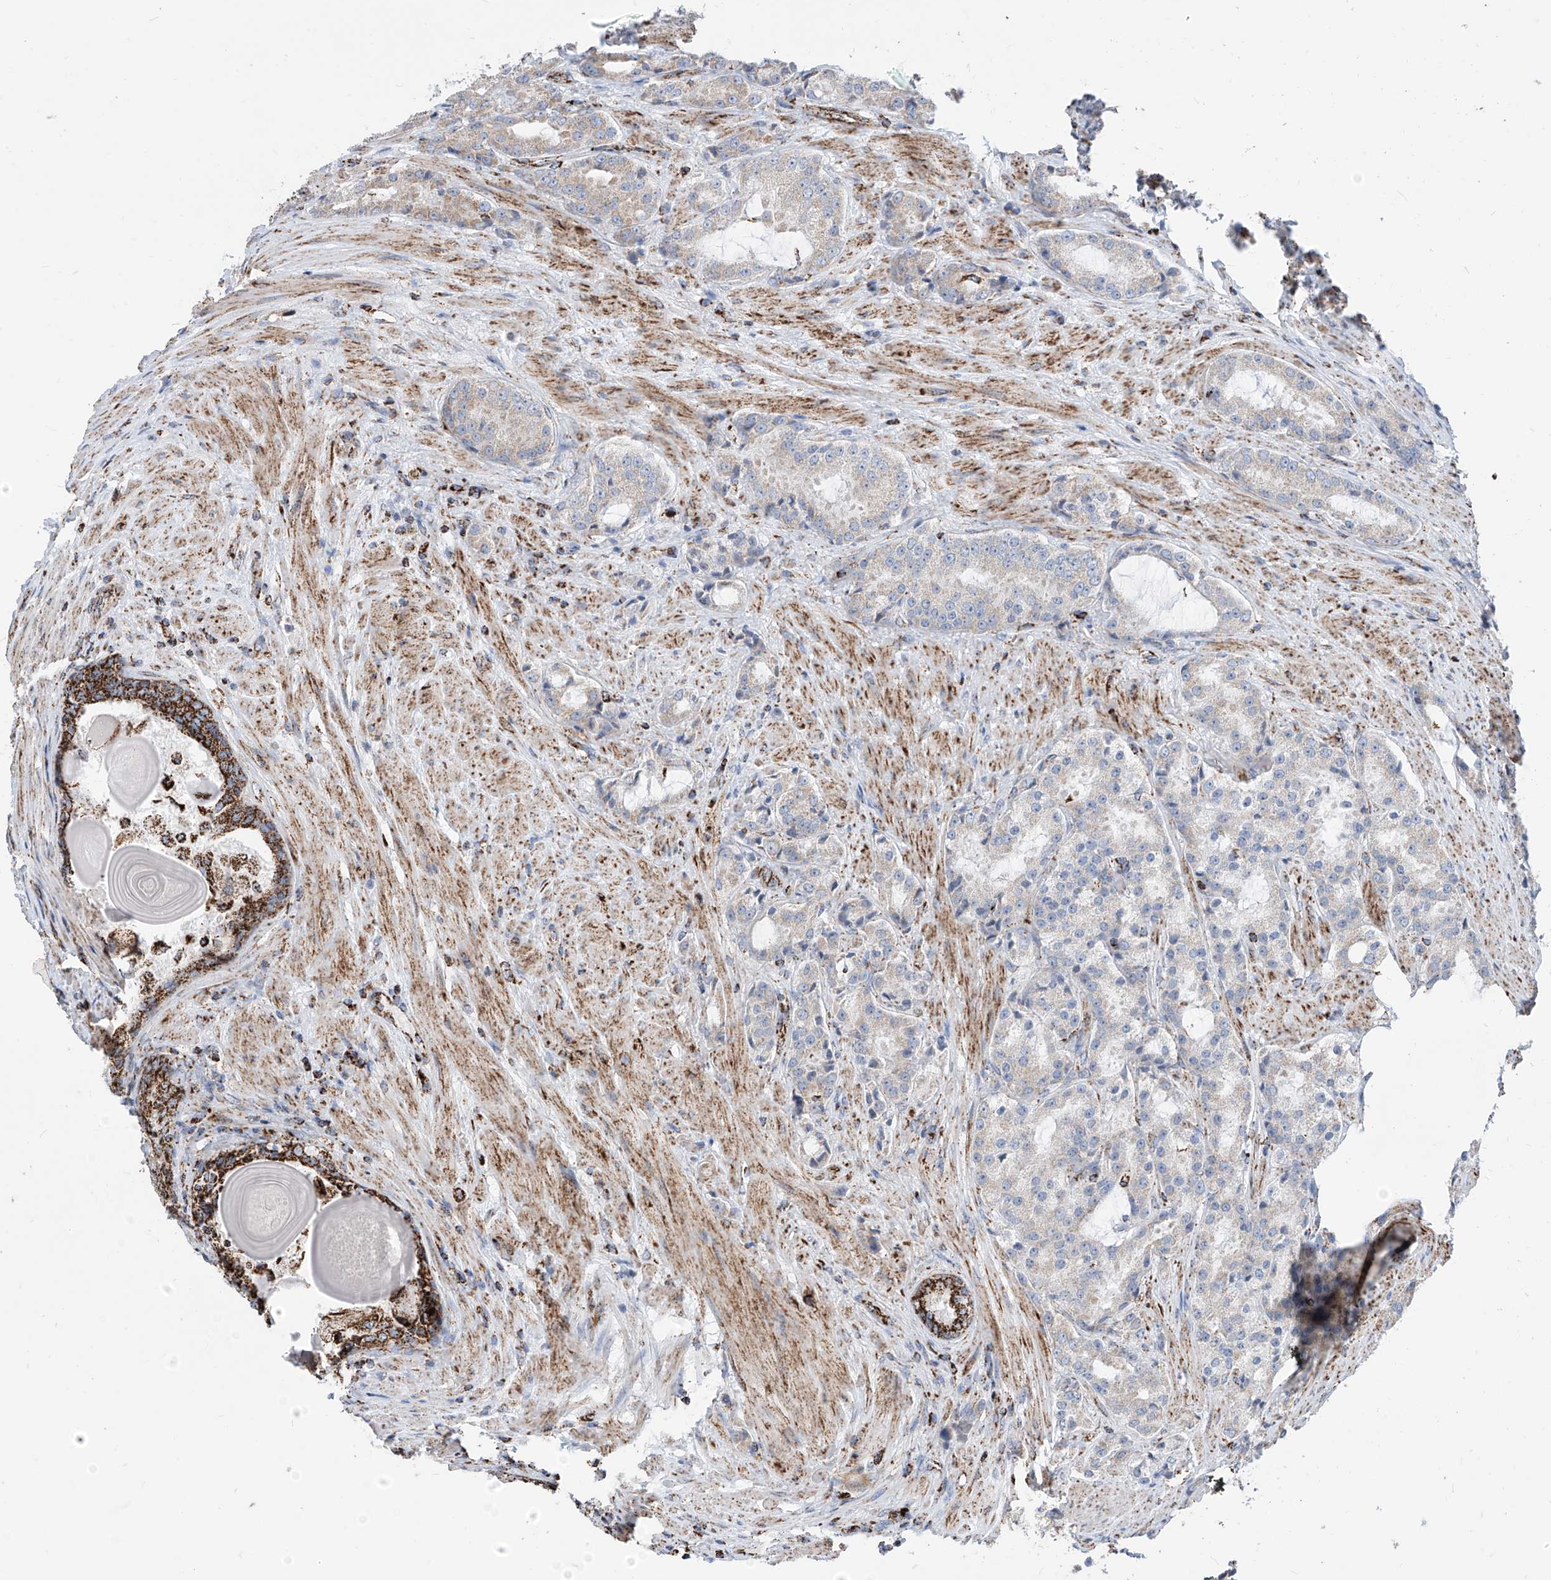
{"staining": {"intensity": "strong", "quantity": "25%-75%", "location": "cytoplasmic/membranous"}, "tissue": "prostate cancer", "cell_type": "Tumor cells", "image_type": "cancer", "snomed": [{"axis": "morphology", "description": "Adenocarcinoma, High grade"}, {"axis": "topography", "description": "Prostate"}], "caption": "Immunohistochemistry (IHC) photomicrograph of neoplastic tissue: human prostate cancer (adenocarcinoma (high-grade)) stained using immunohistochemistry (IHC) exhibits high levels of strong protein expression localized specifically in the cytoplasmic/membranous of tumor cells, appearing as a cytoplasmic/membranous brown color.", "gene": "COX5B", "patient": {"sex": "male", "age": 66}}